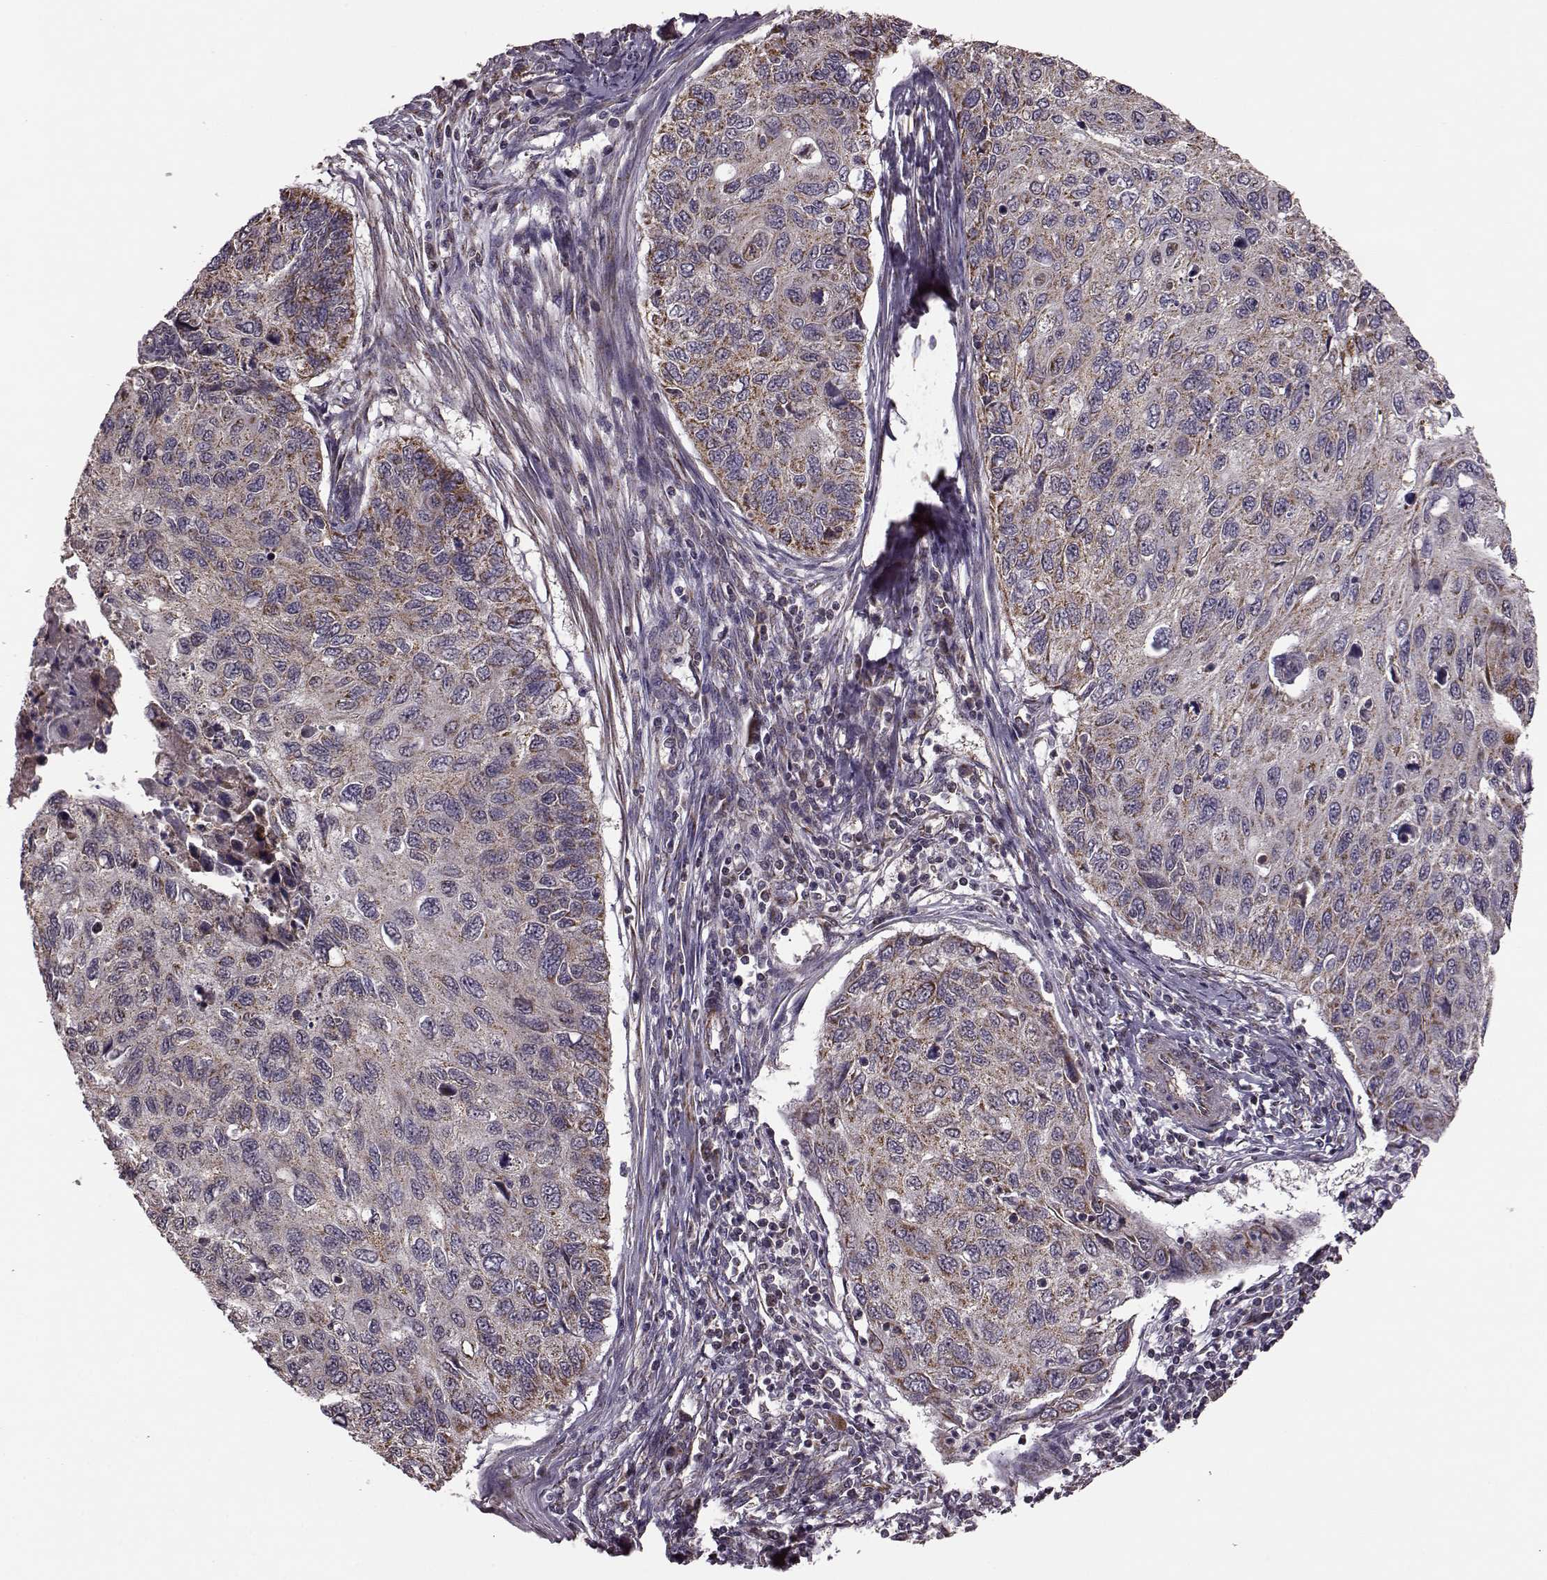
{"staining": {"intensity": "moderate", "quantity": ">75%", "location": "cytoplasmic/membranous"}, "tissue": "cervical cancer", "cell_type": "Tumor cells", "image_type": "cancer", "snomed": [{"axis": "morphology", "description": "Squamous cell carcinoma, NOS"}, {"axis": "topography", "description": "Cervix"}], "caption": "Immunohistochemical staining of human cervical squamous cell carcinoma demonstrates moderate cytoplasmic/membranous protein staining in approximately >75% of tumor cells.", "gene": "PUDP", "patient": {"sex": "female", "age": 70}}